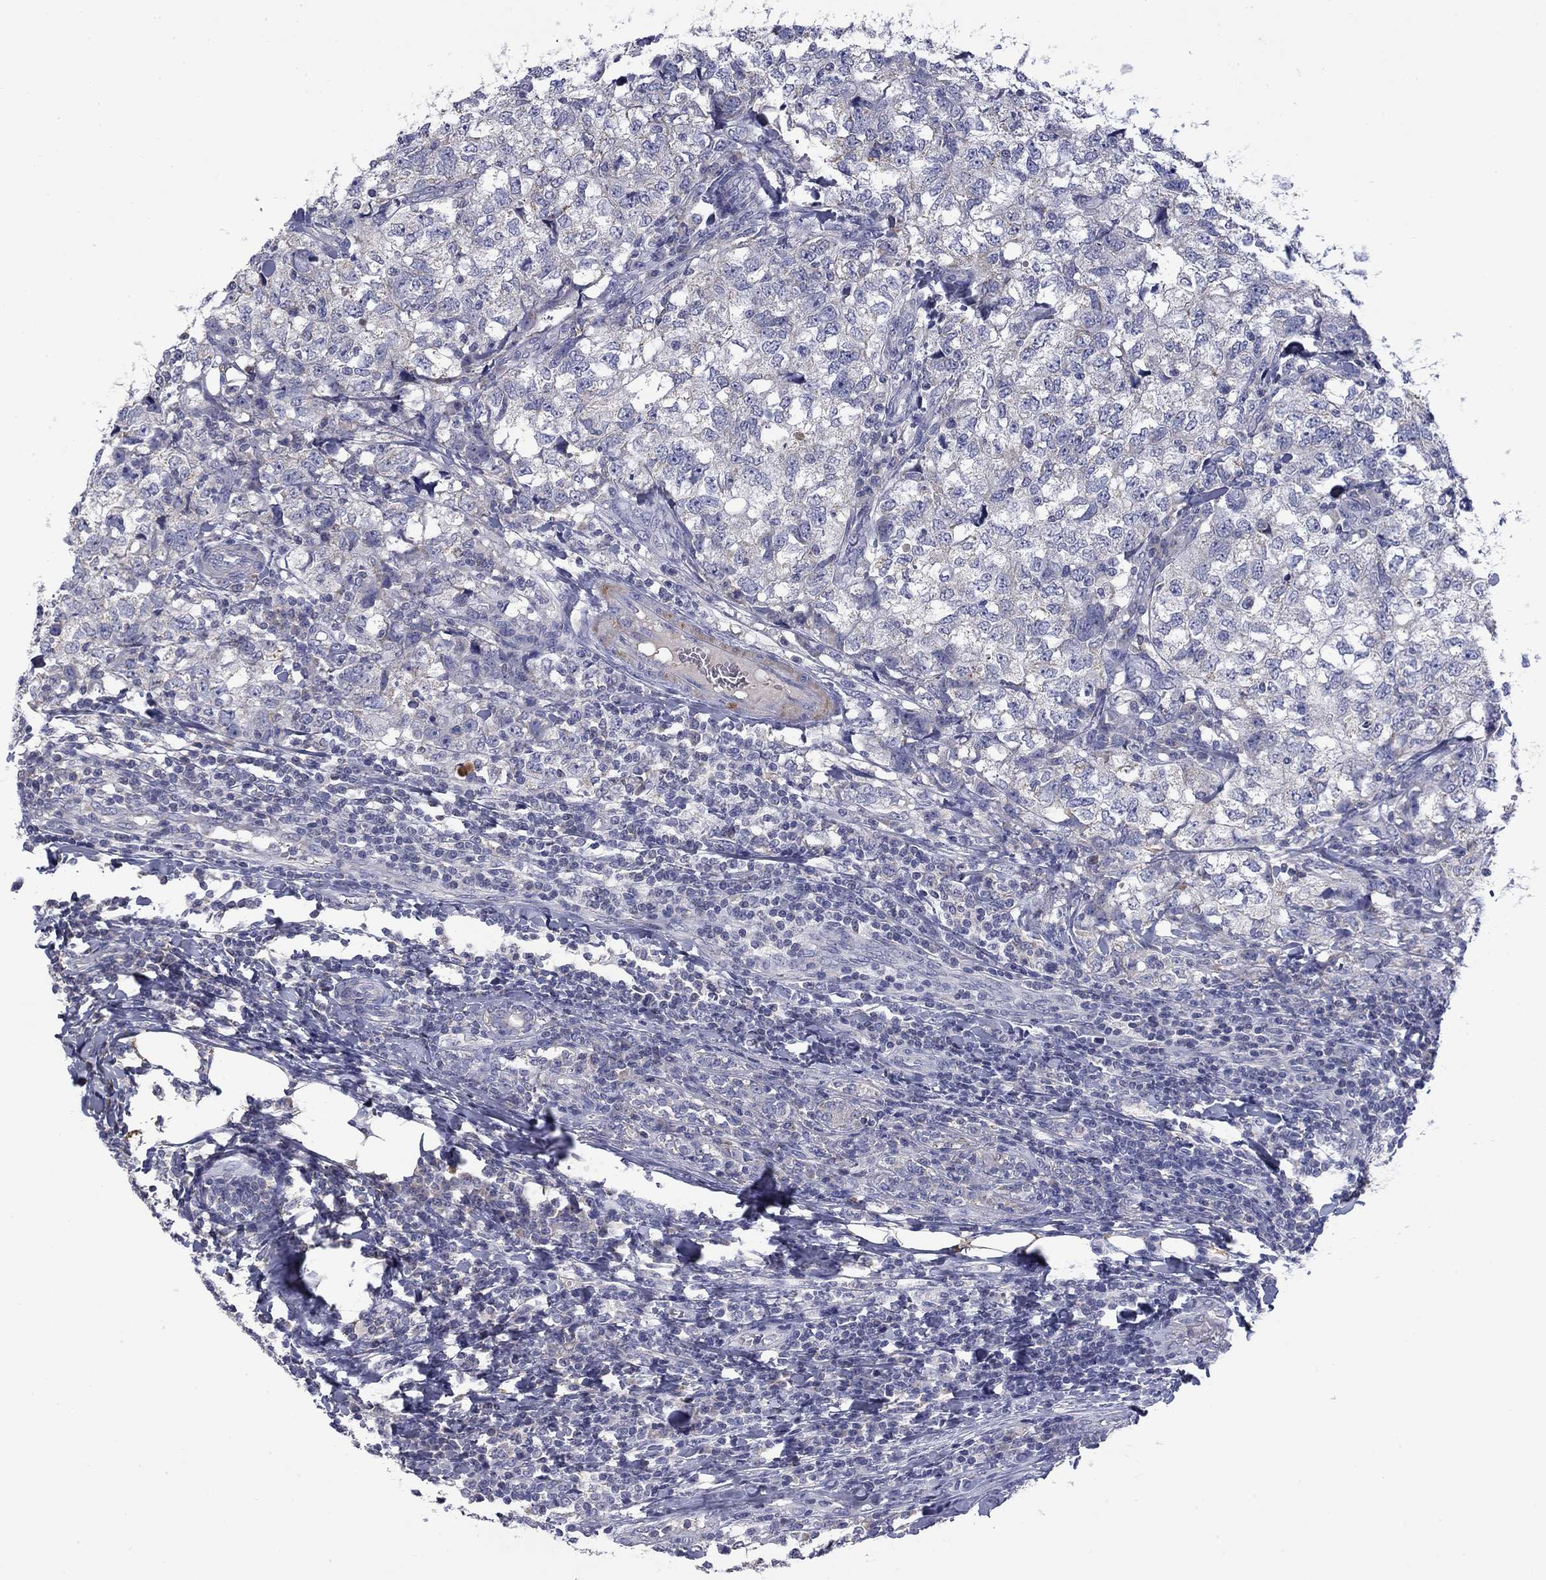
{"staining": {"intensity": "negative", "quantity": "none", "location": "none"}, "tissue": "breast cancer", "cell_type": "Tumor cells", "image_type": "cancer", "snomed": [{"axis": "morphology", "description": "Duct carcinoma"}, {"axis": "topography", "description": "Breast"}], "caption": "Breast invasive ductal carcinoma stained for a protein using IHC exhibits no staining tumor cells.", "gene": "FRK", "patient": {"sex": "female", "age": 30}}